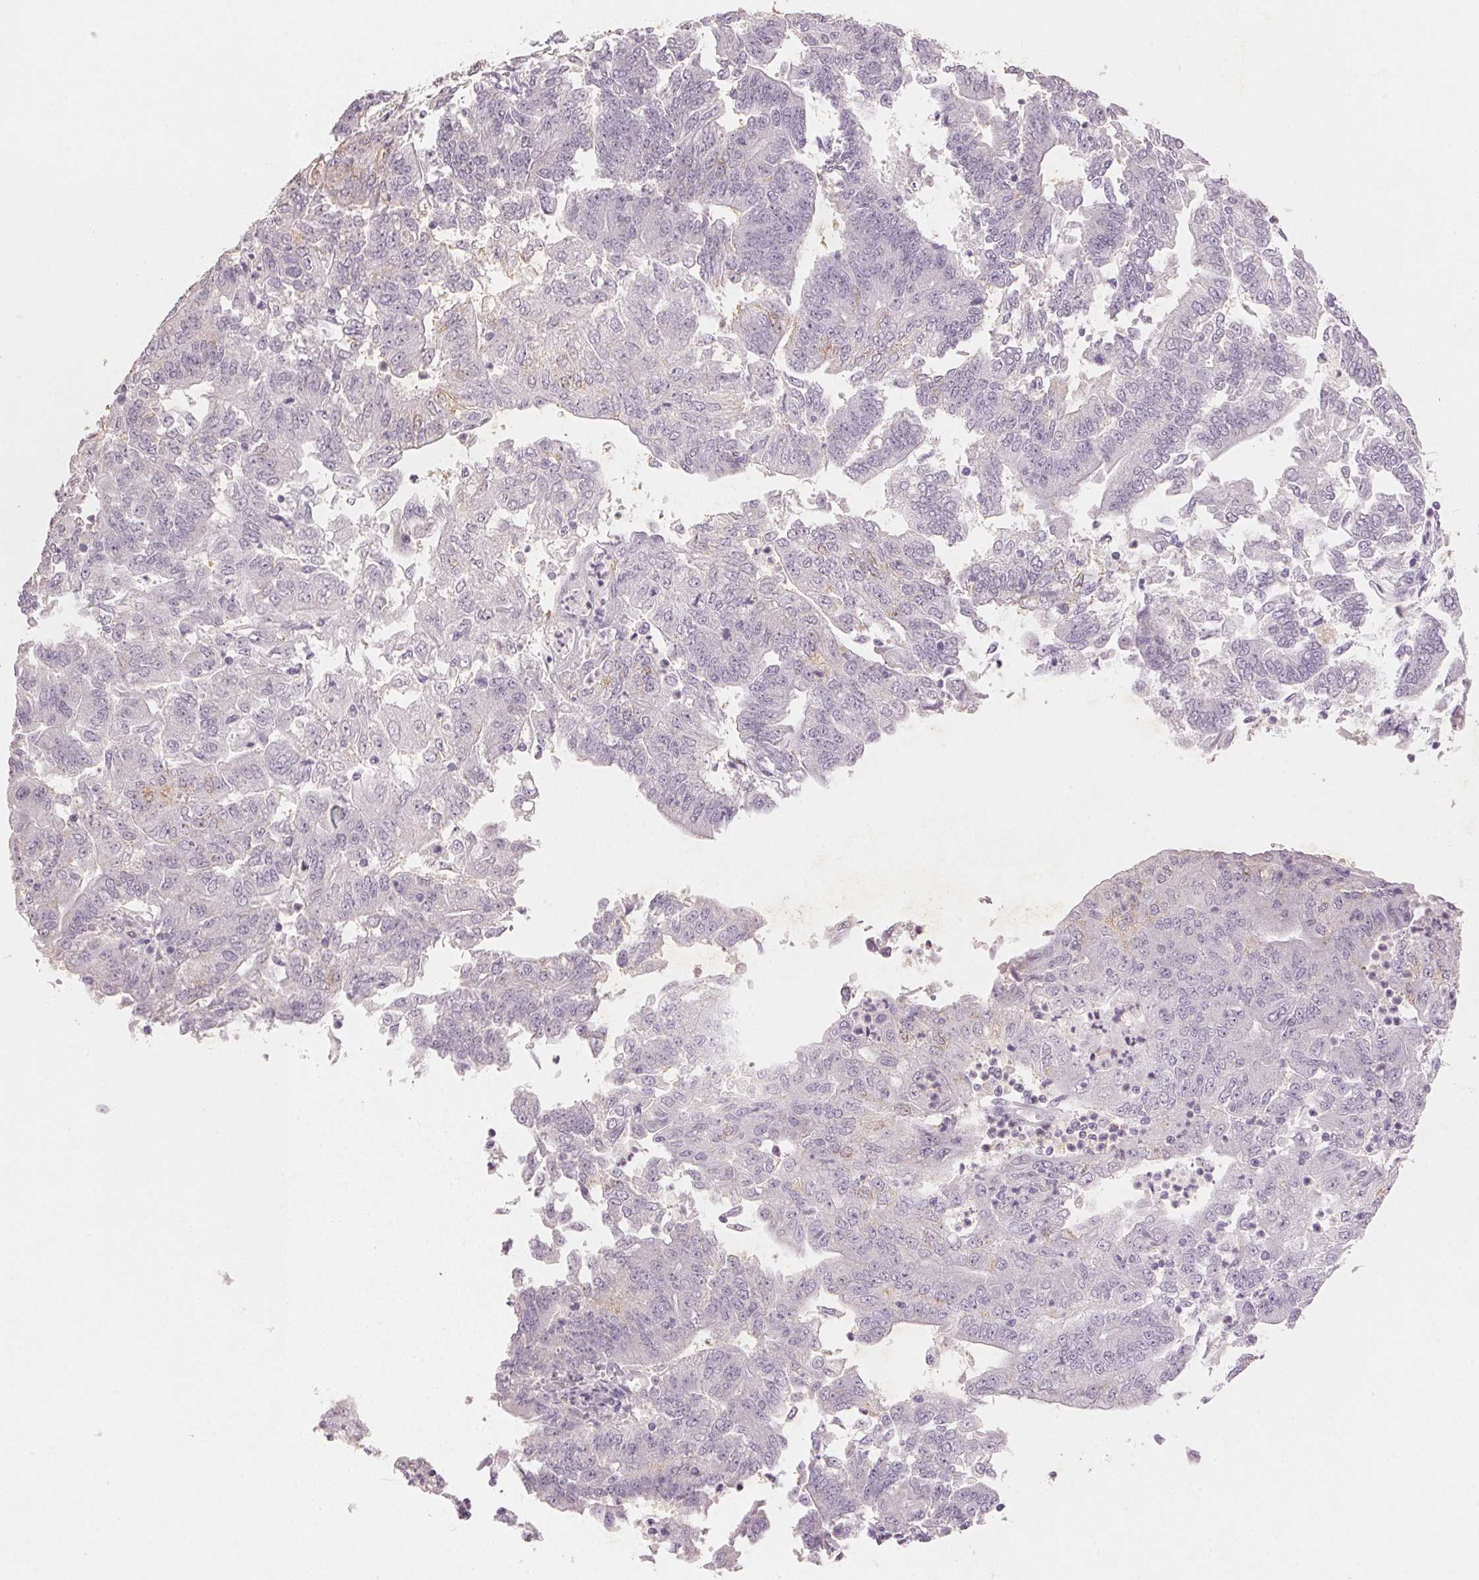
{"staining": {"intensity": "negative", "quantity": "none", "location": "none"}, "tissue": "endometrial cancer", "cell_type": "Tumor cells", "image_type": "cancer", "snomed": [{"axis": "morphology", "description": "Adenocarcinoma, NOS"}, {"axis": "topography", "description": "Endometrium"}], "caption": "The immunohistochemistry photomicrograph has no significant staining in tumor cells of endometrial cancer tissue.", "gene": "SMTN", "patient": {"sex": "female", "age": 70}}